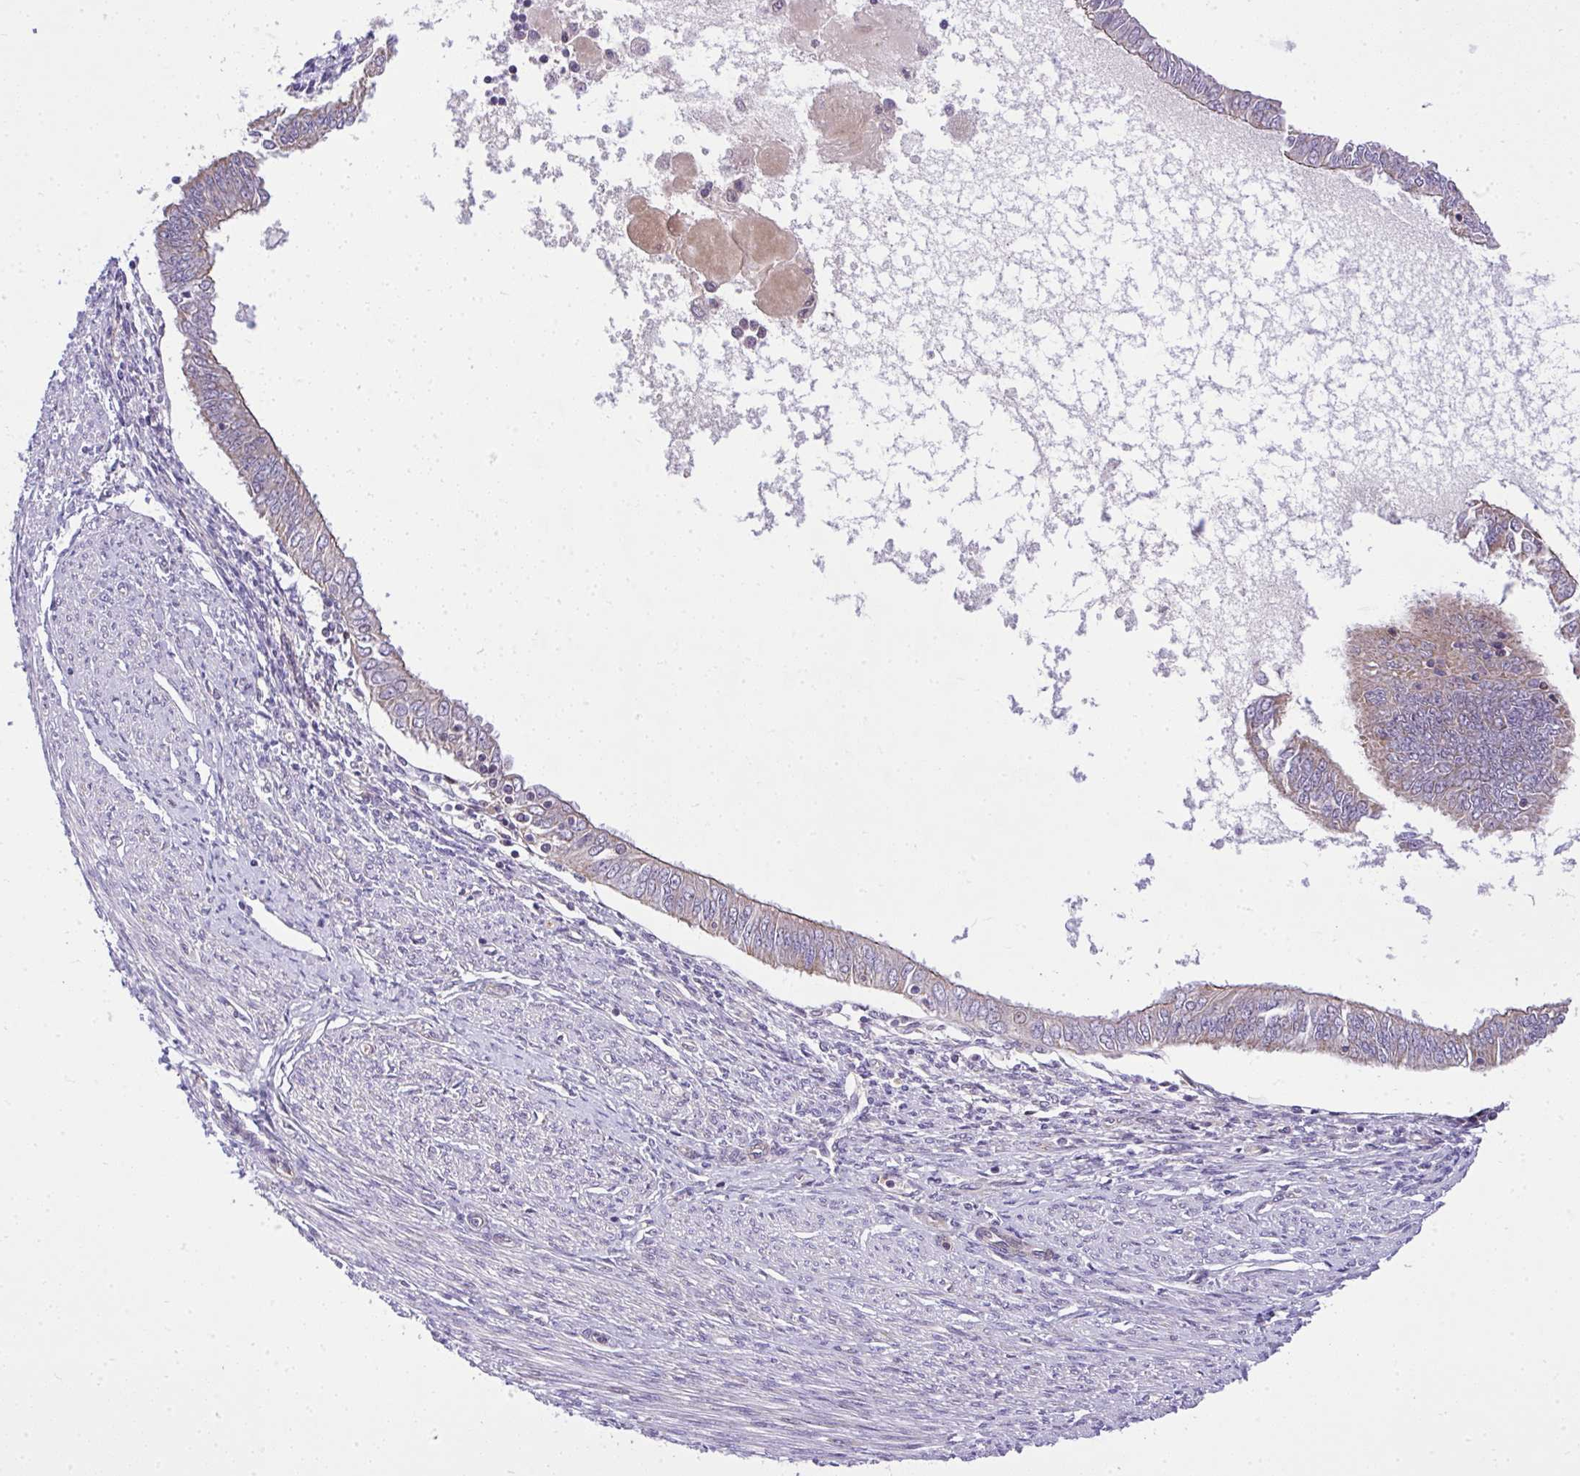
{"staining": {"intensity": "weak", "quantity": "25%-75%", "location": "cytoplasmic/membranous"}, "tissue": "endometrial cancer", "cell_type": "Tumor cells", "image_type": "cancer", "snomed": [{"axis": "morphology", "description": "Adenocarcinoma, NOS"}, {"axis": "topography", "description": "Endometrium"}], "caption": "An image of human endometrial cancer stained for a protein shows weak cytoplasmic/membranous brown staining in tumor cells.", "gene": "CHIA", "patient": {"sex": "female", "age": 58}}